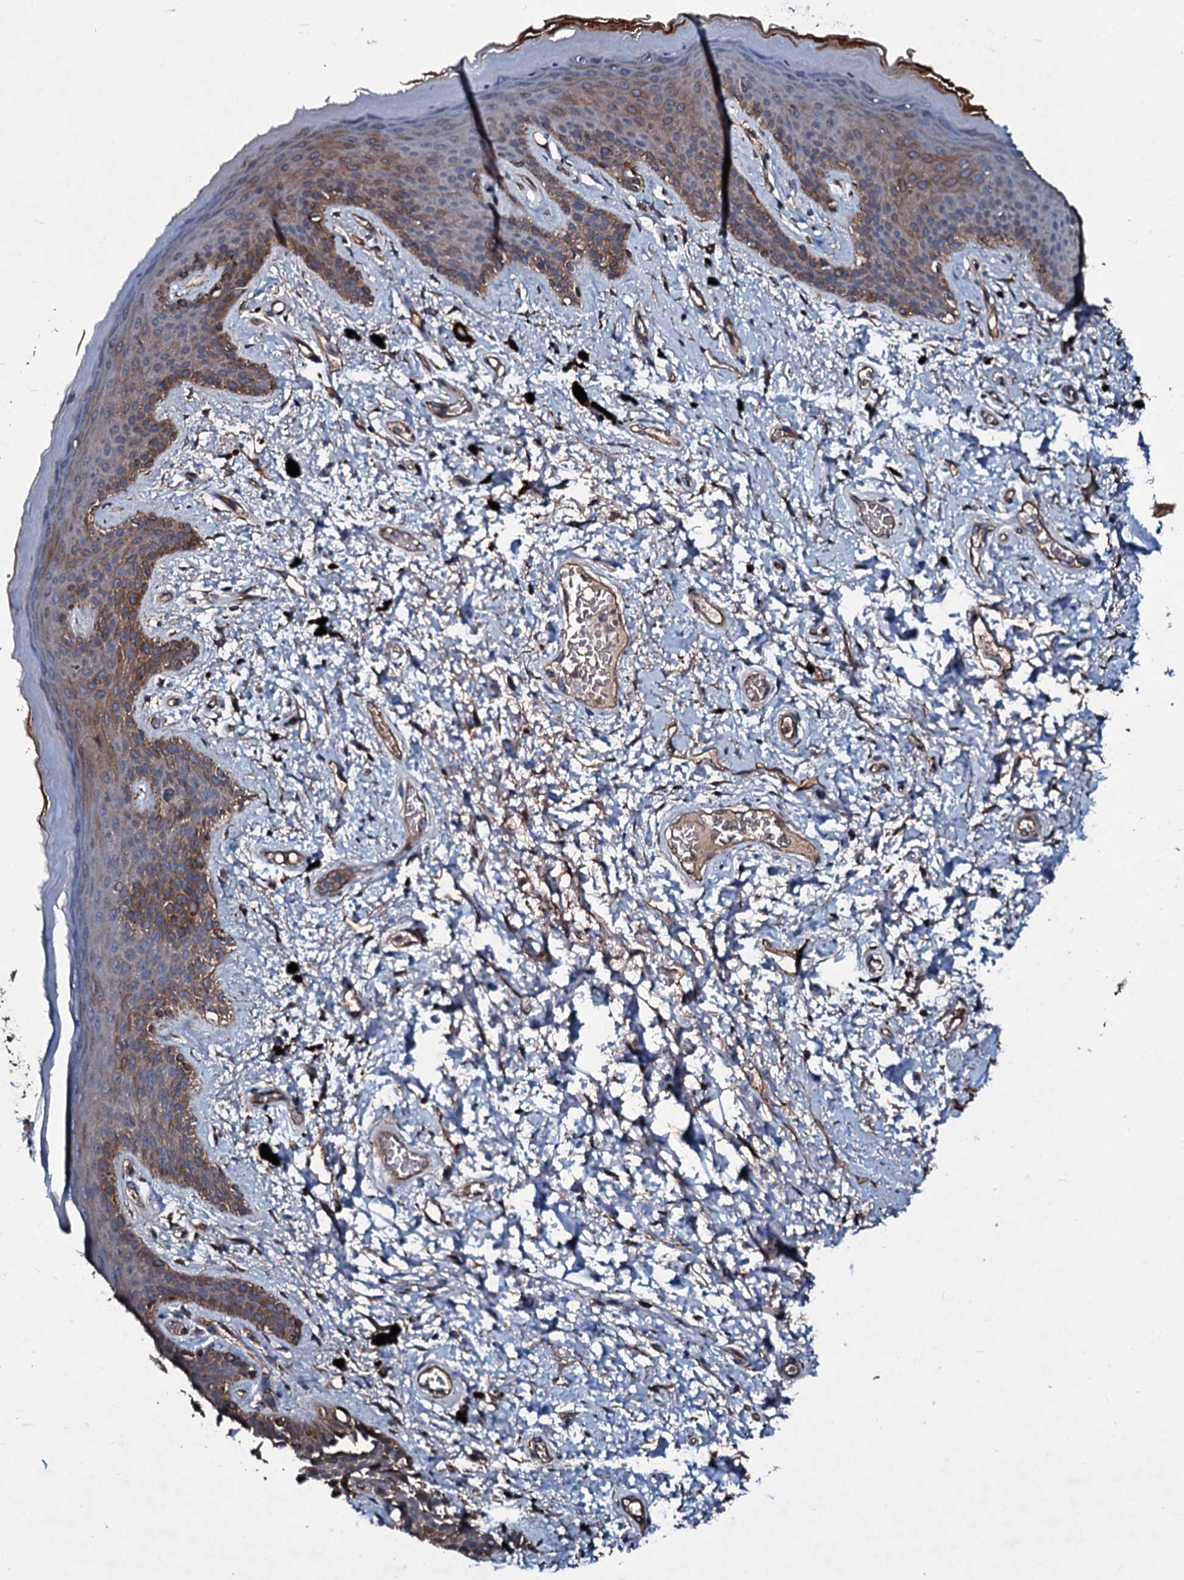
{"staining": {"intensity": "moderate", "quantity": "25%-75%", "location": "cytoplasmic/membranous"}, "tissue": "skin", "cell_type": "Epidermal cells", "image_type": "normal", "snomed": [{"axis": "morphology", "description": "Normal tissue, NOS"}, {"axis": "topography", "description": "Anal"}], "caption": "Human skin stained with a brown dye demonstrates moderate cytoplasmic/membranous positive staining in about 25%-75% of epidermal cells.", "gene": "DMAC2", "patient": {"sex": "female", "age": 46}}